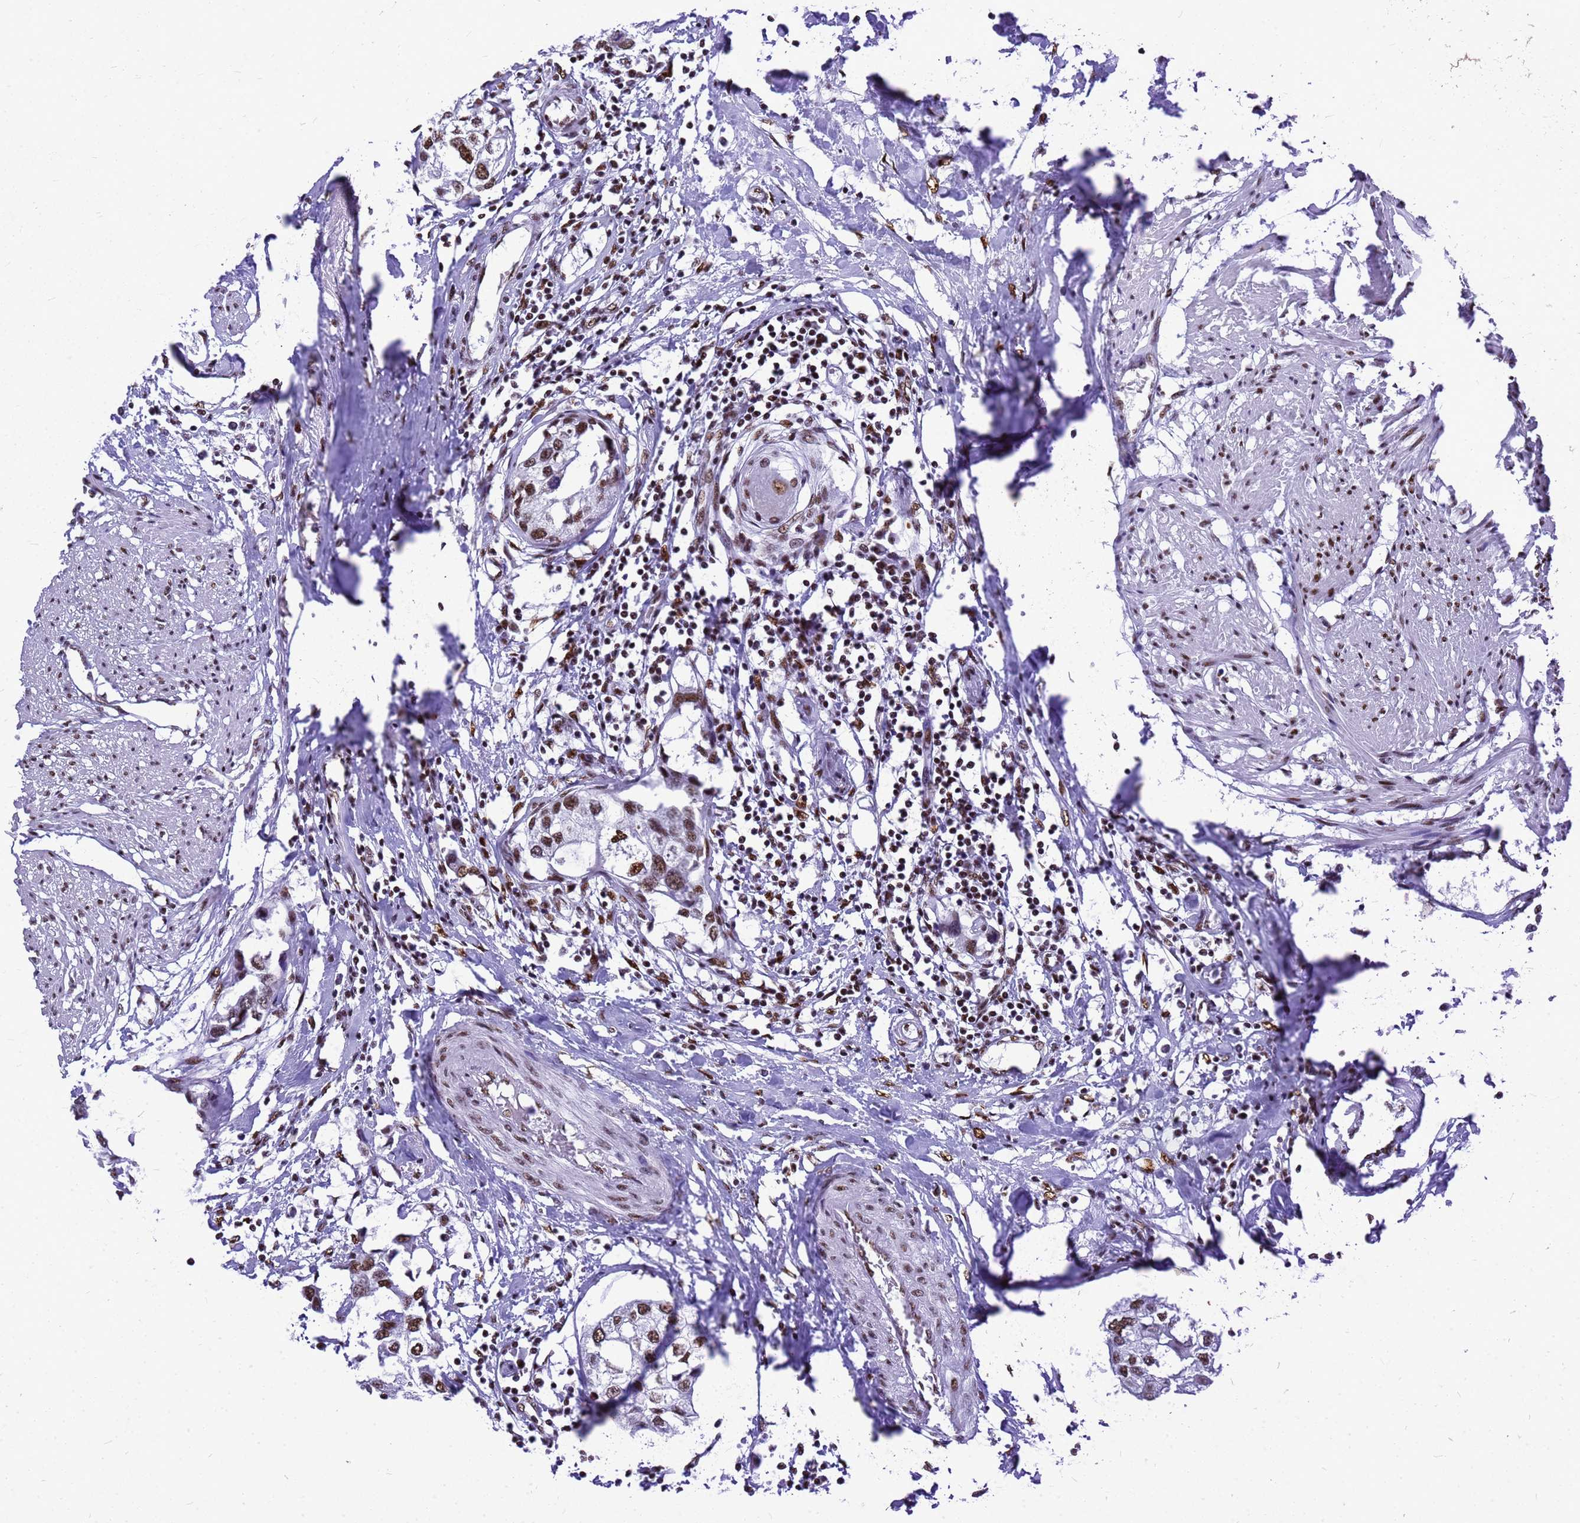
{"staining": {"intensity": "moderate", "quantity": ">75%", "location": "nuclear"}, "tissue": "urothelial cancer", "cell_type": "Tumor cells", "image_type": "cancer", "snomed": [{"axis": "morphology", "description": "Urothelial carcinoma, High grade"}, {"axis": "topography", "description": "Urinary bladder"}], "caption": "High-grade urothelial carcinoma stained with a protein marker shows moderate staining in tumor cells.", "gene": "SART3", "patient": {"sex": "male", "age": 64}}